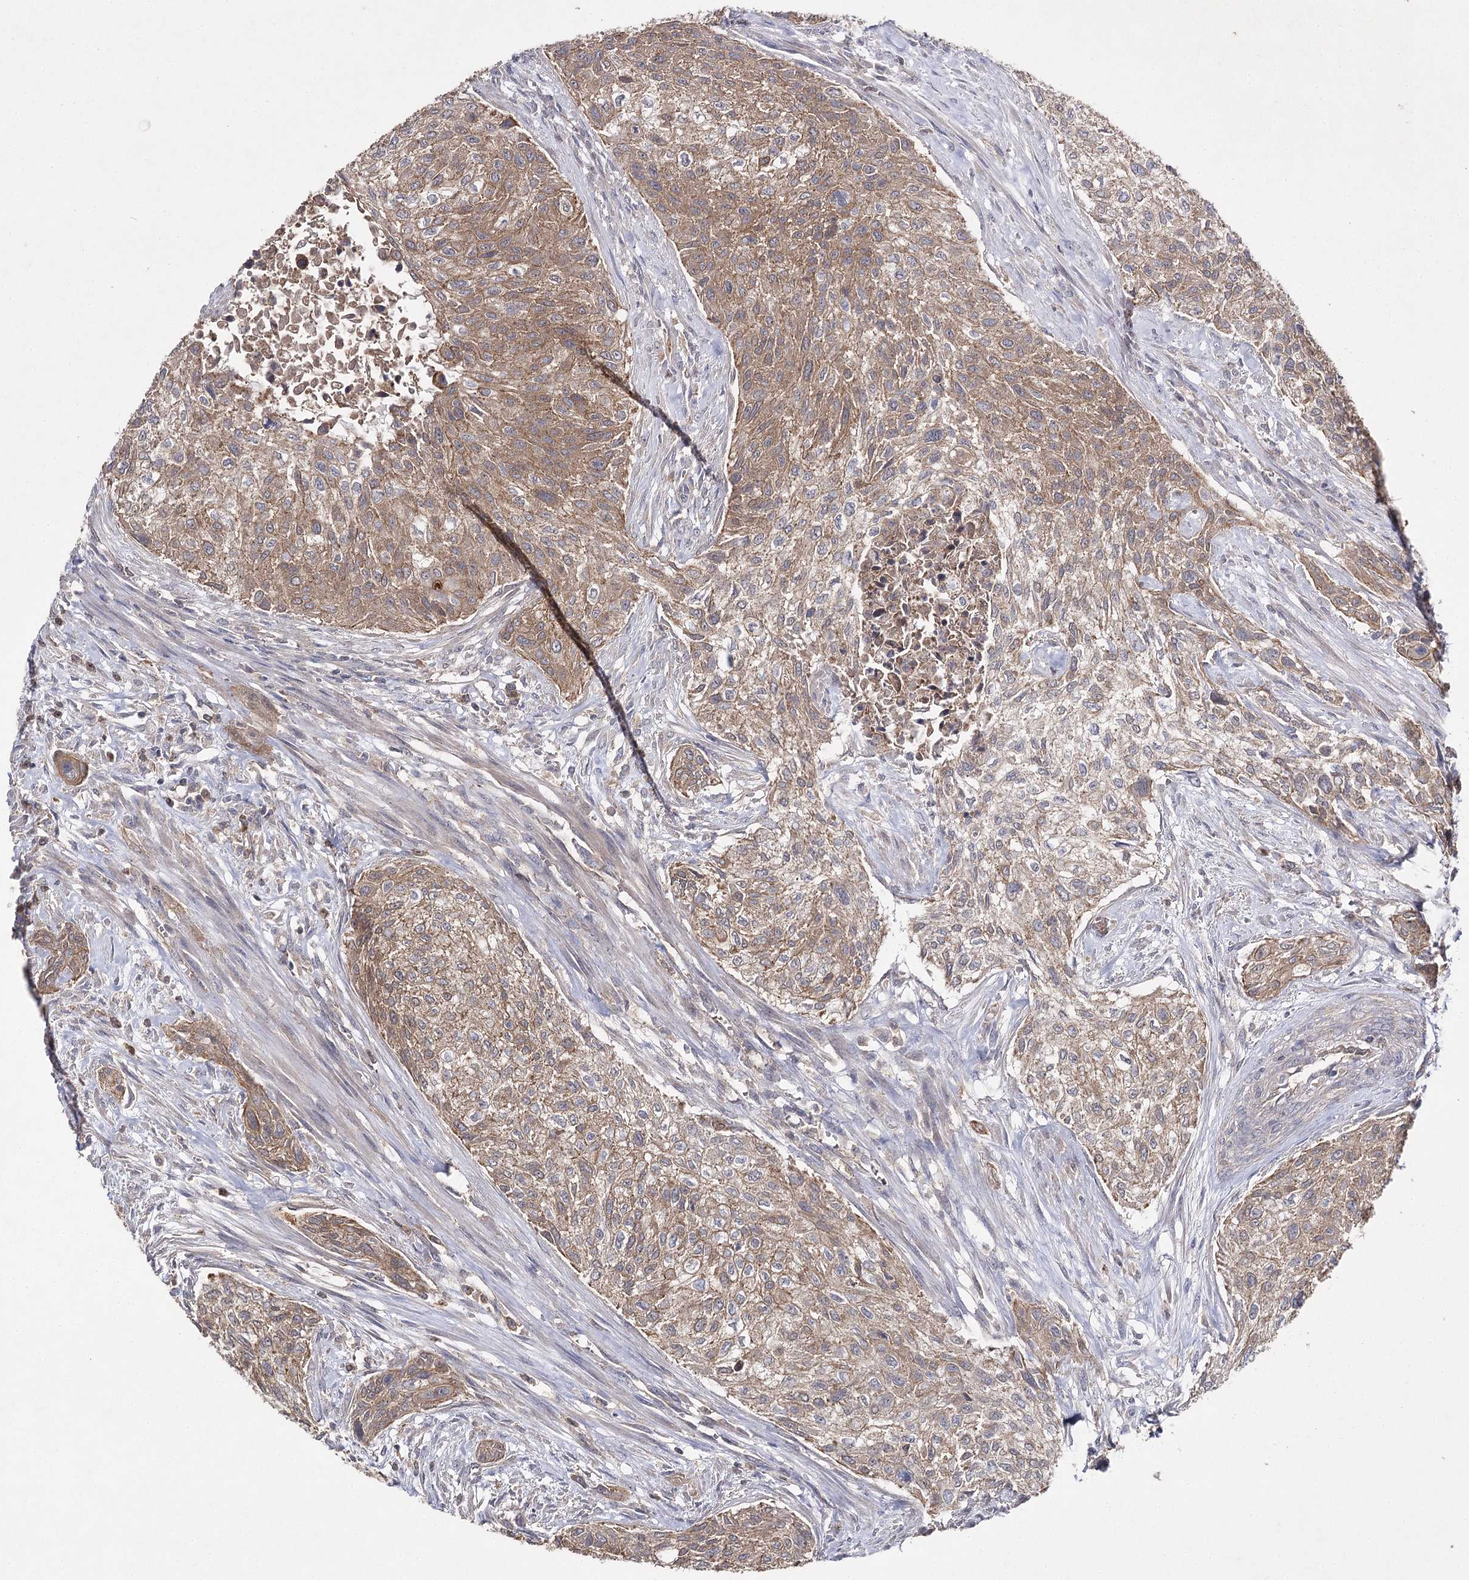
{"staining": {"intensity": "moderate", "quantity": ">75%", "location": "cytoplasmic/membranous"}, "tissue": "urothelial cancer", "cell_type": "Tumor cells", "image_type": "cancer", "snomed": [{"axis": "morphology", "description": "Normal tissue, NOS"}, {"axis": "morphology", "description": "Urothelial carcinoma, NOS"}, {"axis": "topography", "description": "Urinary bladder"}, {"axis": "topography", "description": "Peripheral nerve tissue"}], "caption": "Transitional cell carcinoma stained for a protein demonstrates moderate cytoplasmic/membranous positivity in tumor cells.", "gene": "BCR", "patient": {"sex": "male", "age": 35}}